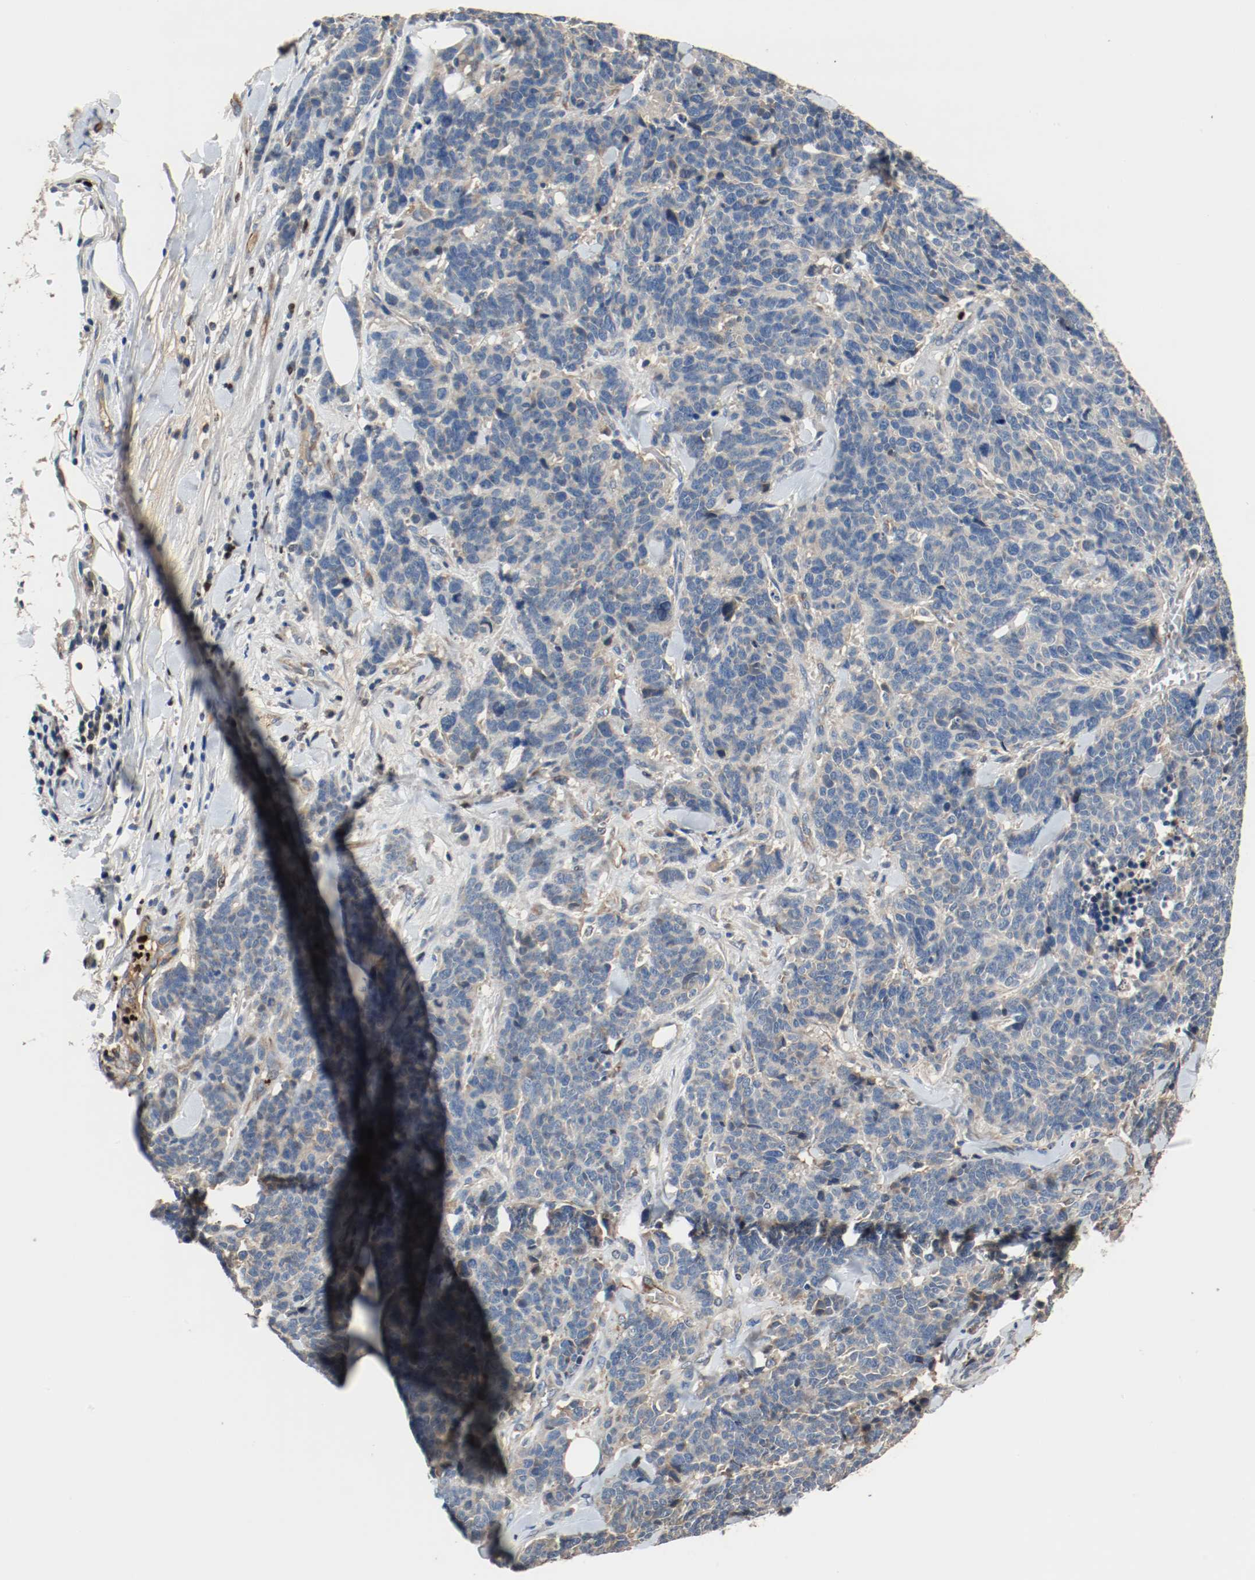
{"staining": {"intensity": "negative", "quantity": "none", "location": "none"}, "tissue": "lung cancer", "cell_type": "Tumor cells", "image_type": "cancer", "snomed": [{"axis": "morphology", "description": "Neoplasm, malignant, NOS"}, {"axis": "topography", "description": "Lung"}], "caption": "This is an IHC image of human lung cancer. There is no positivity in tumor cells.", "gene": "BLK", "patient": {"sex": "female", "age": 58}}